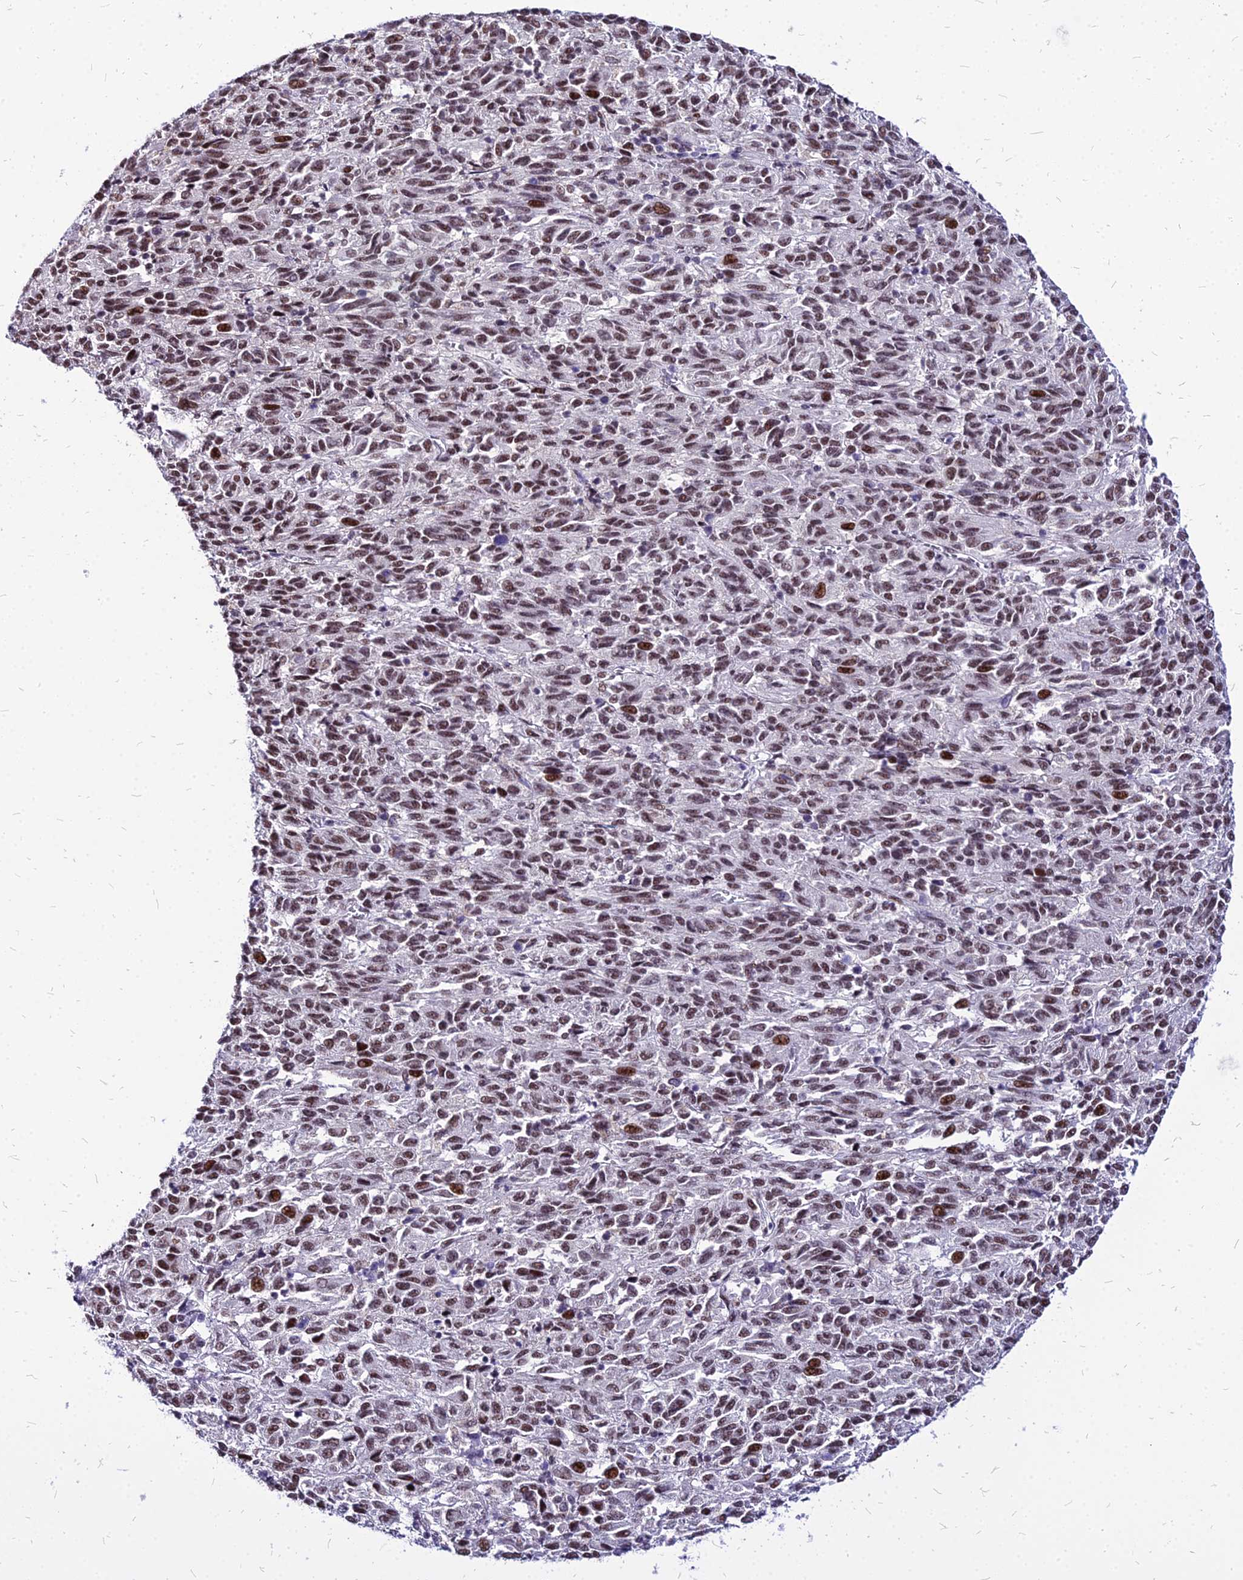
{"staining": {"intensity": "moderate", "quantity": ">75%", "location": "nuclear"}, "tissue": "melanoma", "cell_type": "Tumor cells", "image_type": "cancer", "snomed": [{"axis": "morphology", "description": "Malignant melanoma, Metastatic site"}, {"axis": "topography", "description": "Lung"}], "caption": "IHC histopathology image of malignant melanoma (metastatic site) stained for a protein (brown), which displays medium levels of moderate nuclear positivity in approximately >75% of tumor cells.", "gene": "FDX2", "patient": {"sex": "male", "age": 64}}